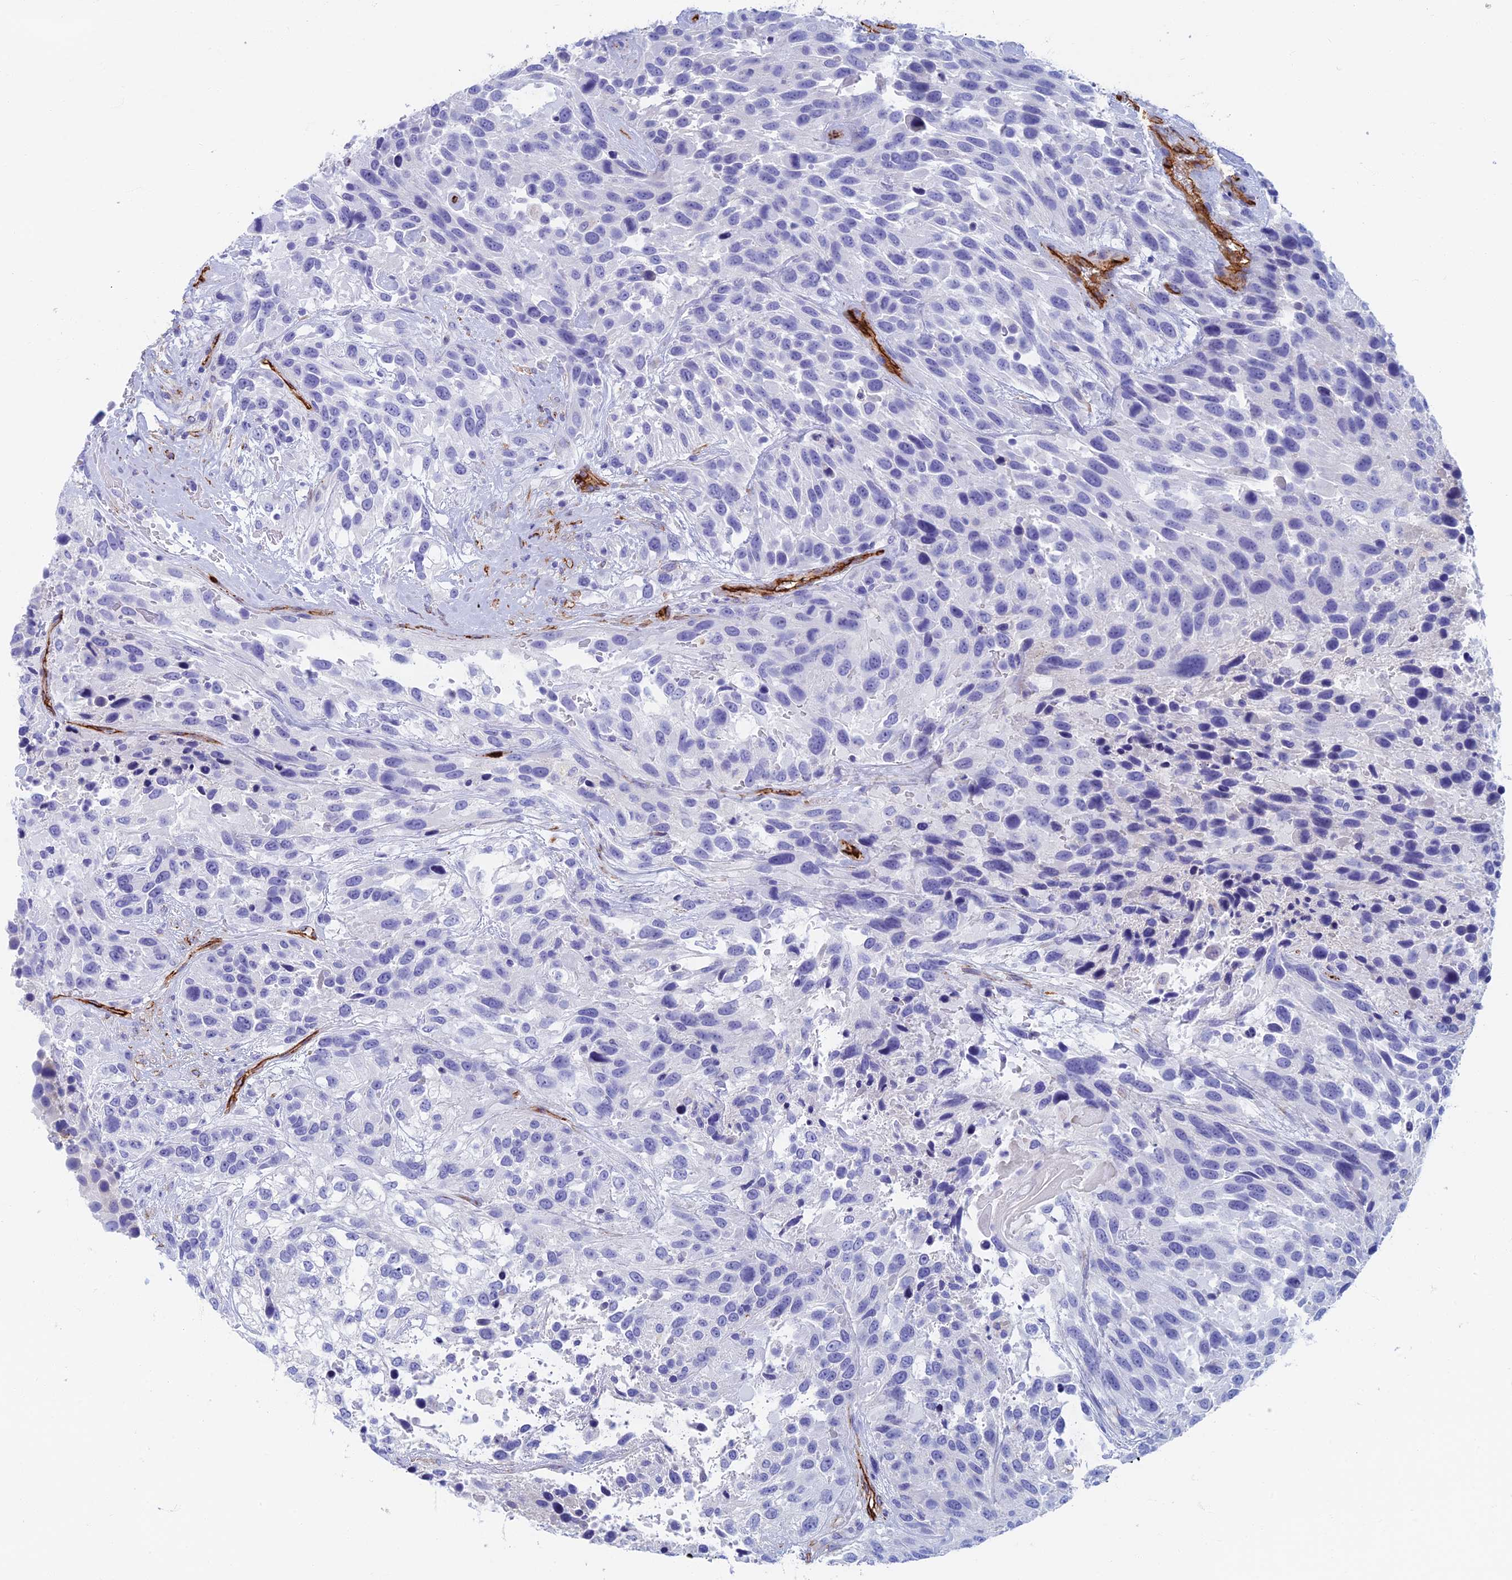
{"staining": {"intensity": "negative", "quantity": "none", "location": "none"}, "tissue": "urothelial cancer", "cell_type": "Tumor cells", "image_type": "cancer", "snomed": [{"axis": "morphology", "description": "Urothelial carcinoma, High grade"}, {"axis": "topography", "description": "Urinary bladder"}], "caption": "Tumor cells show no significant protein expression in high-grade urothelial carcinoma.", "gene": "ETFRF1", "patient": {"sex": "female", "age": 70}}